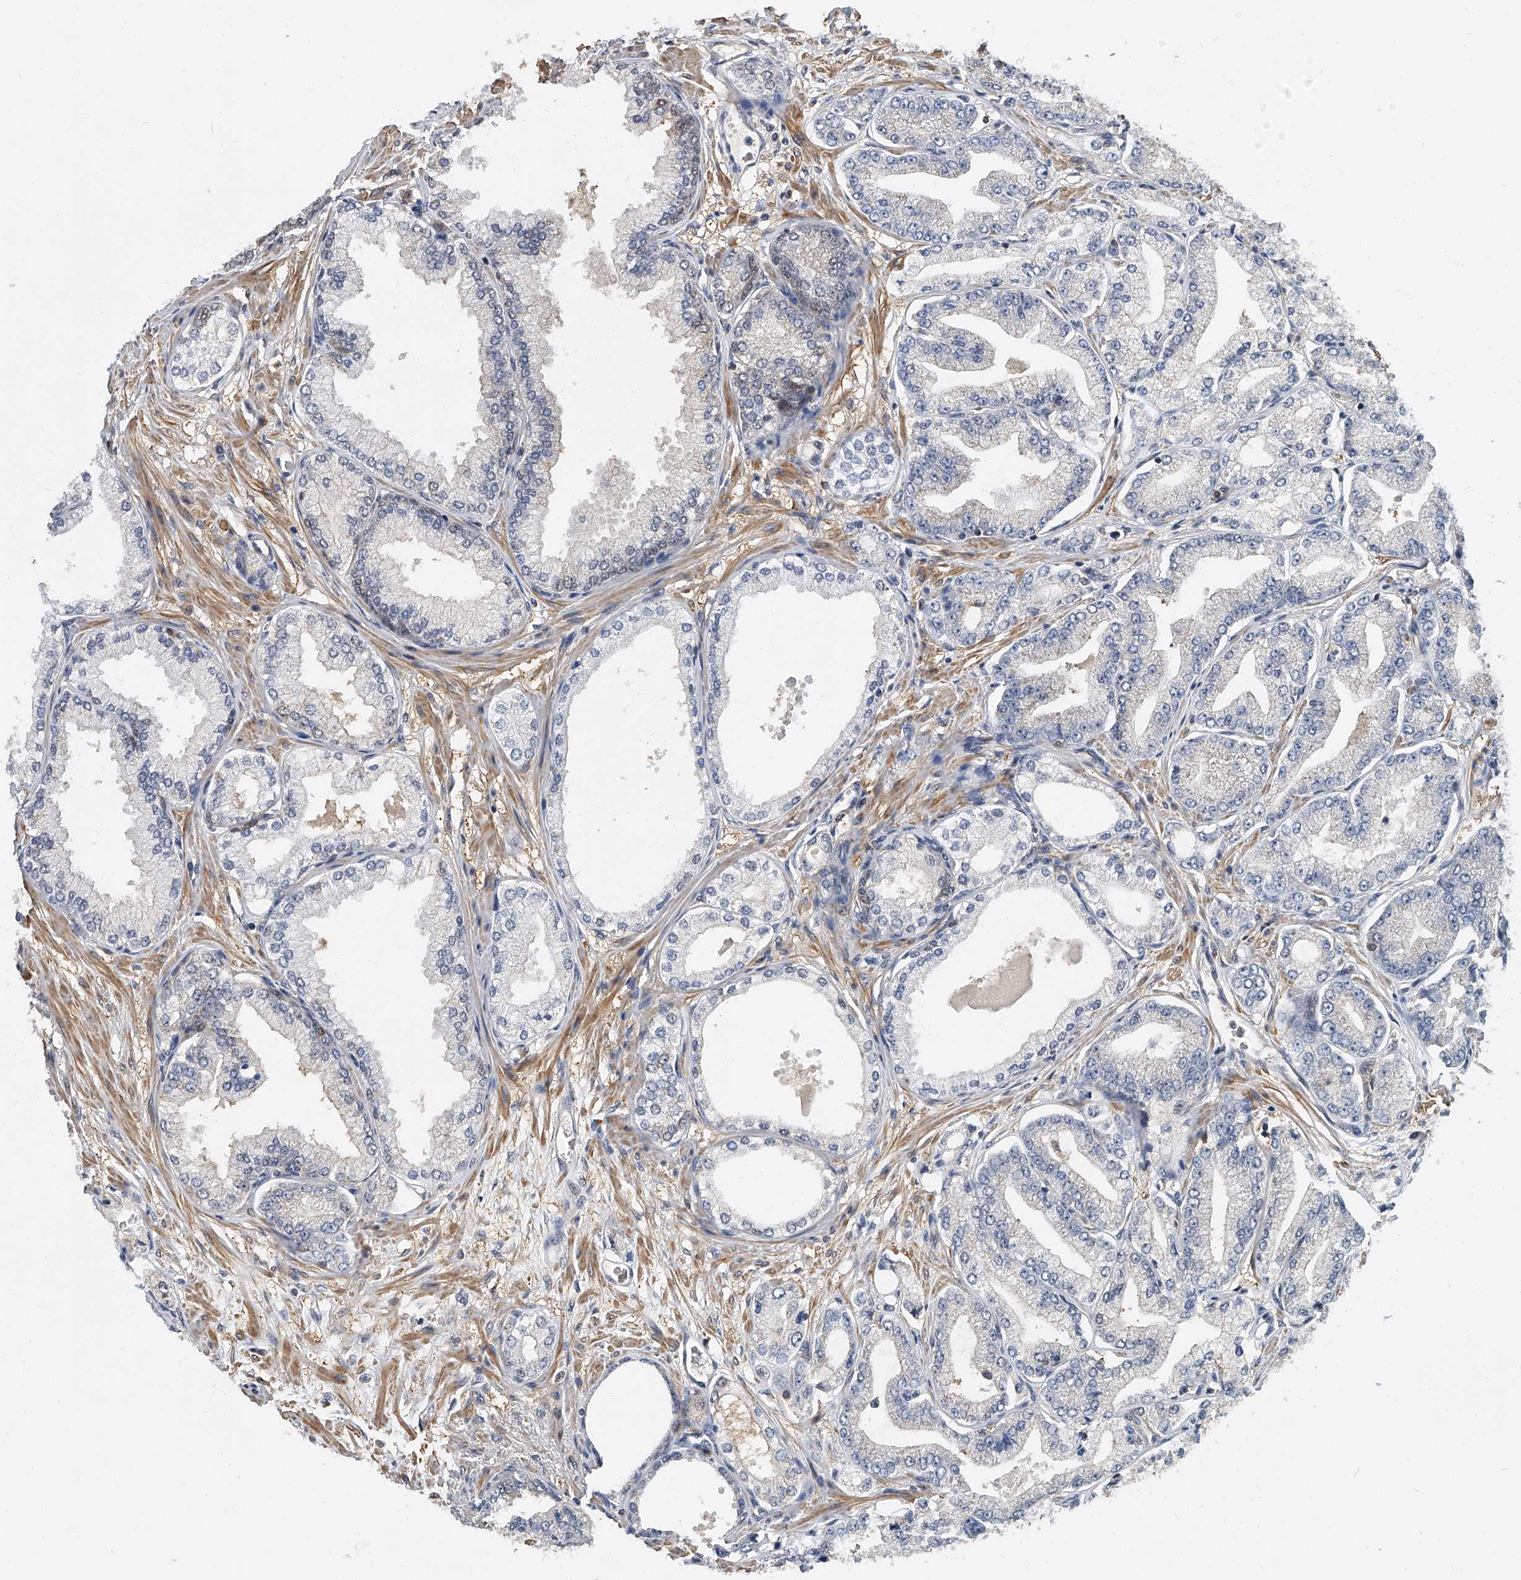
{"staining": {"intensity": "negative", "quantity": "none", "location": "none"}, "tissue": "prostate cancer", "cell_type": "Tumor cells", "image_type": "cancer", "snomed": [{"axis": "morphology", "description": "Adenocarcinoma, Low grade"}, {"axis": "topography", "description": "Prostate"}], "caption": "This is a micrograph of IHC staining of prostate cancer, which shows no positivity in tumor cells.", "gene": "CD200", "patient": {"sex": "male", "age": 63}}